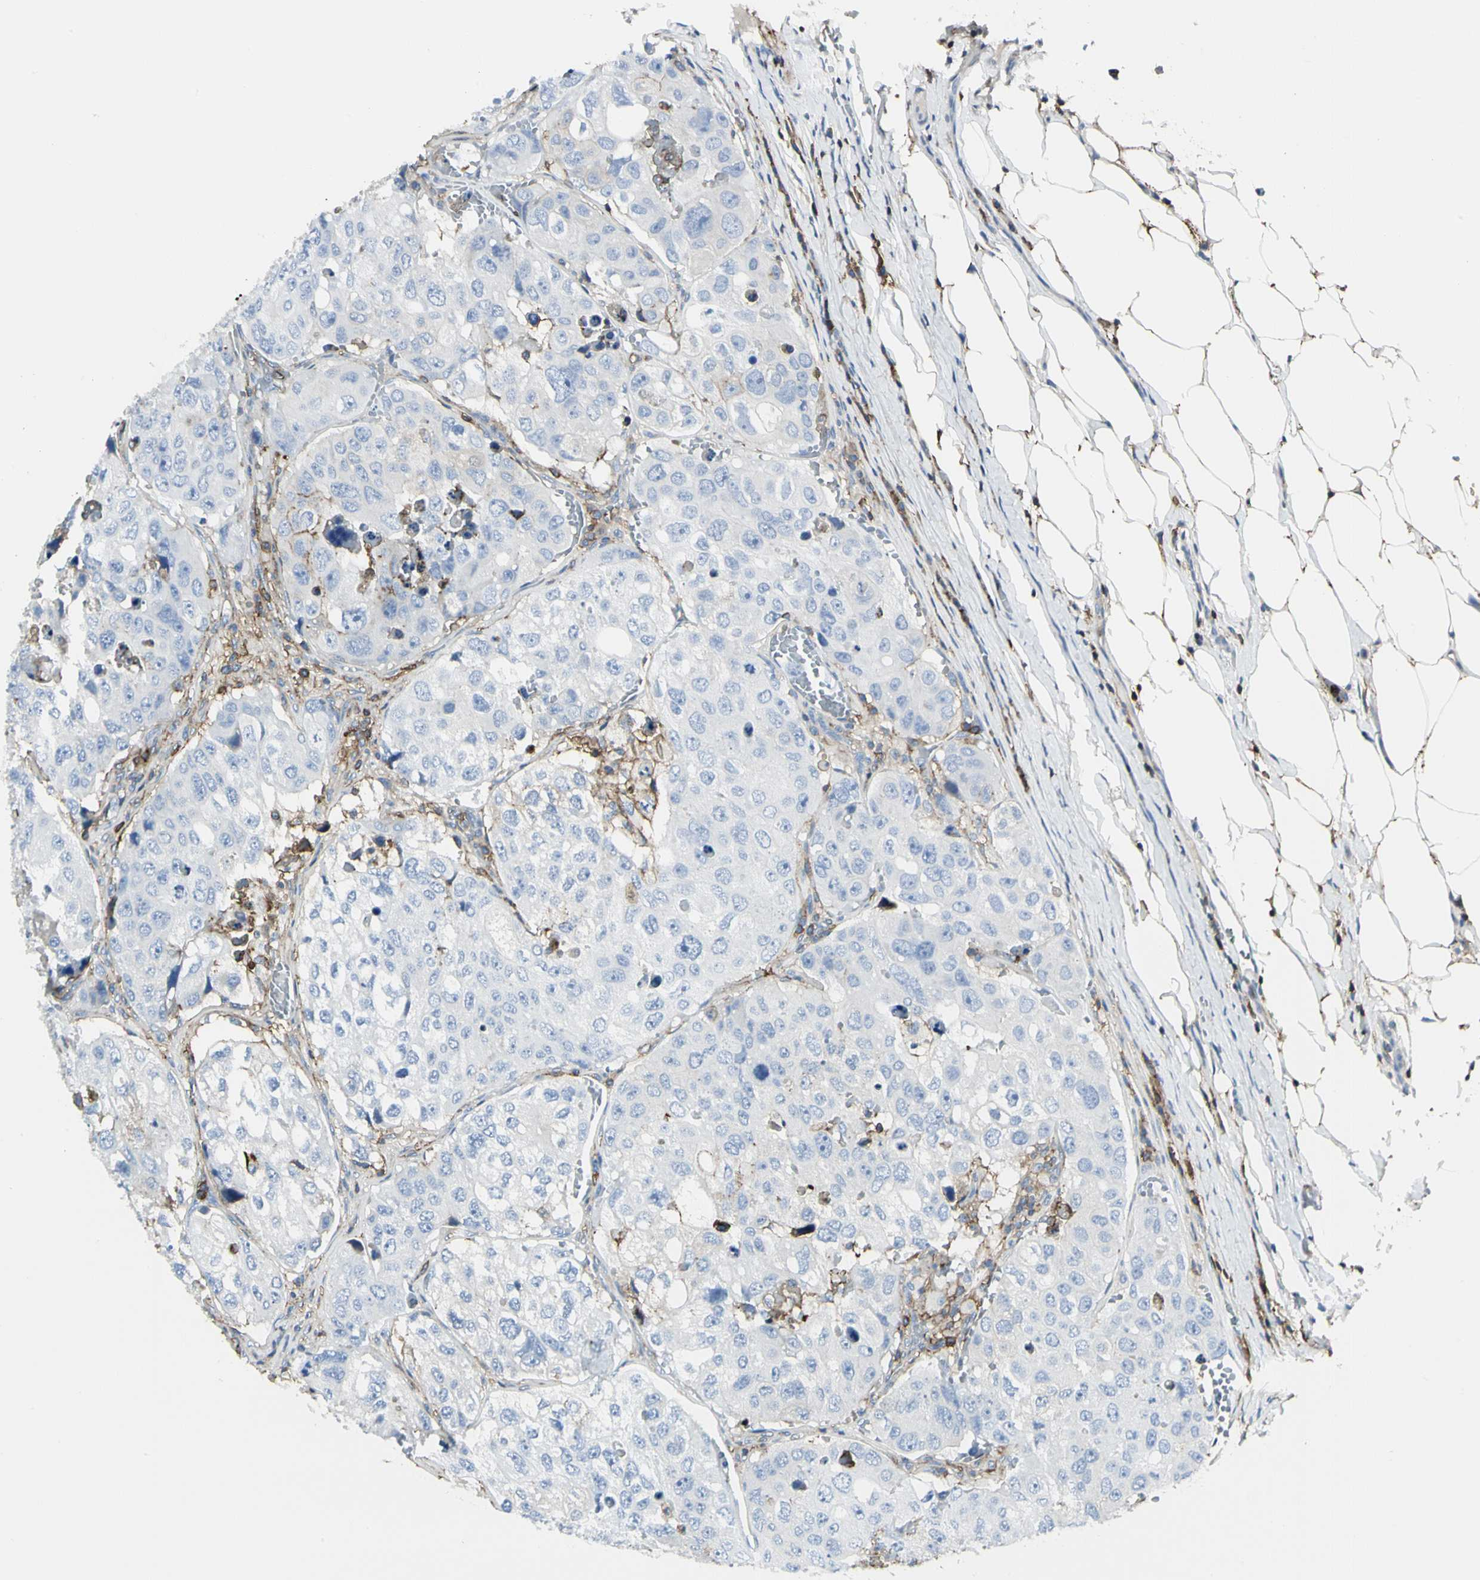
{"staining": {"intensity": "negative", "quantity": "none", "location": "none"}, "tissue": "urothelial cancer", "cell_type": "Tumor cells", "image_type": "cancer", "snomed": [{"axis": "morphology", "description": "Urothelial carcinoma, High grade"}, {"axis": "topography", "description": "Lymph node"}, {"axis": "topography", "description": "Urinary bladder"}], "caption": "The image shows no staining of tumor cells in urothelial cancer.", "gene": "CLEC2B", "patient": {"sex": "male", "age": 51}}